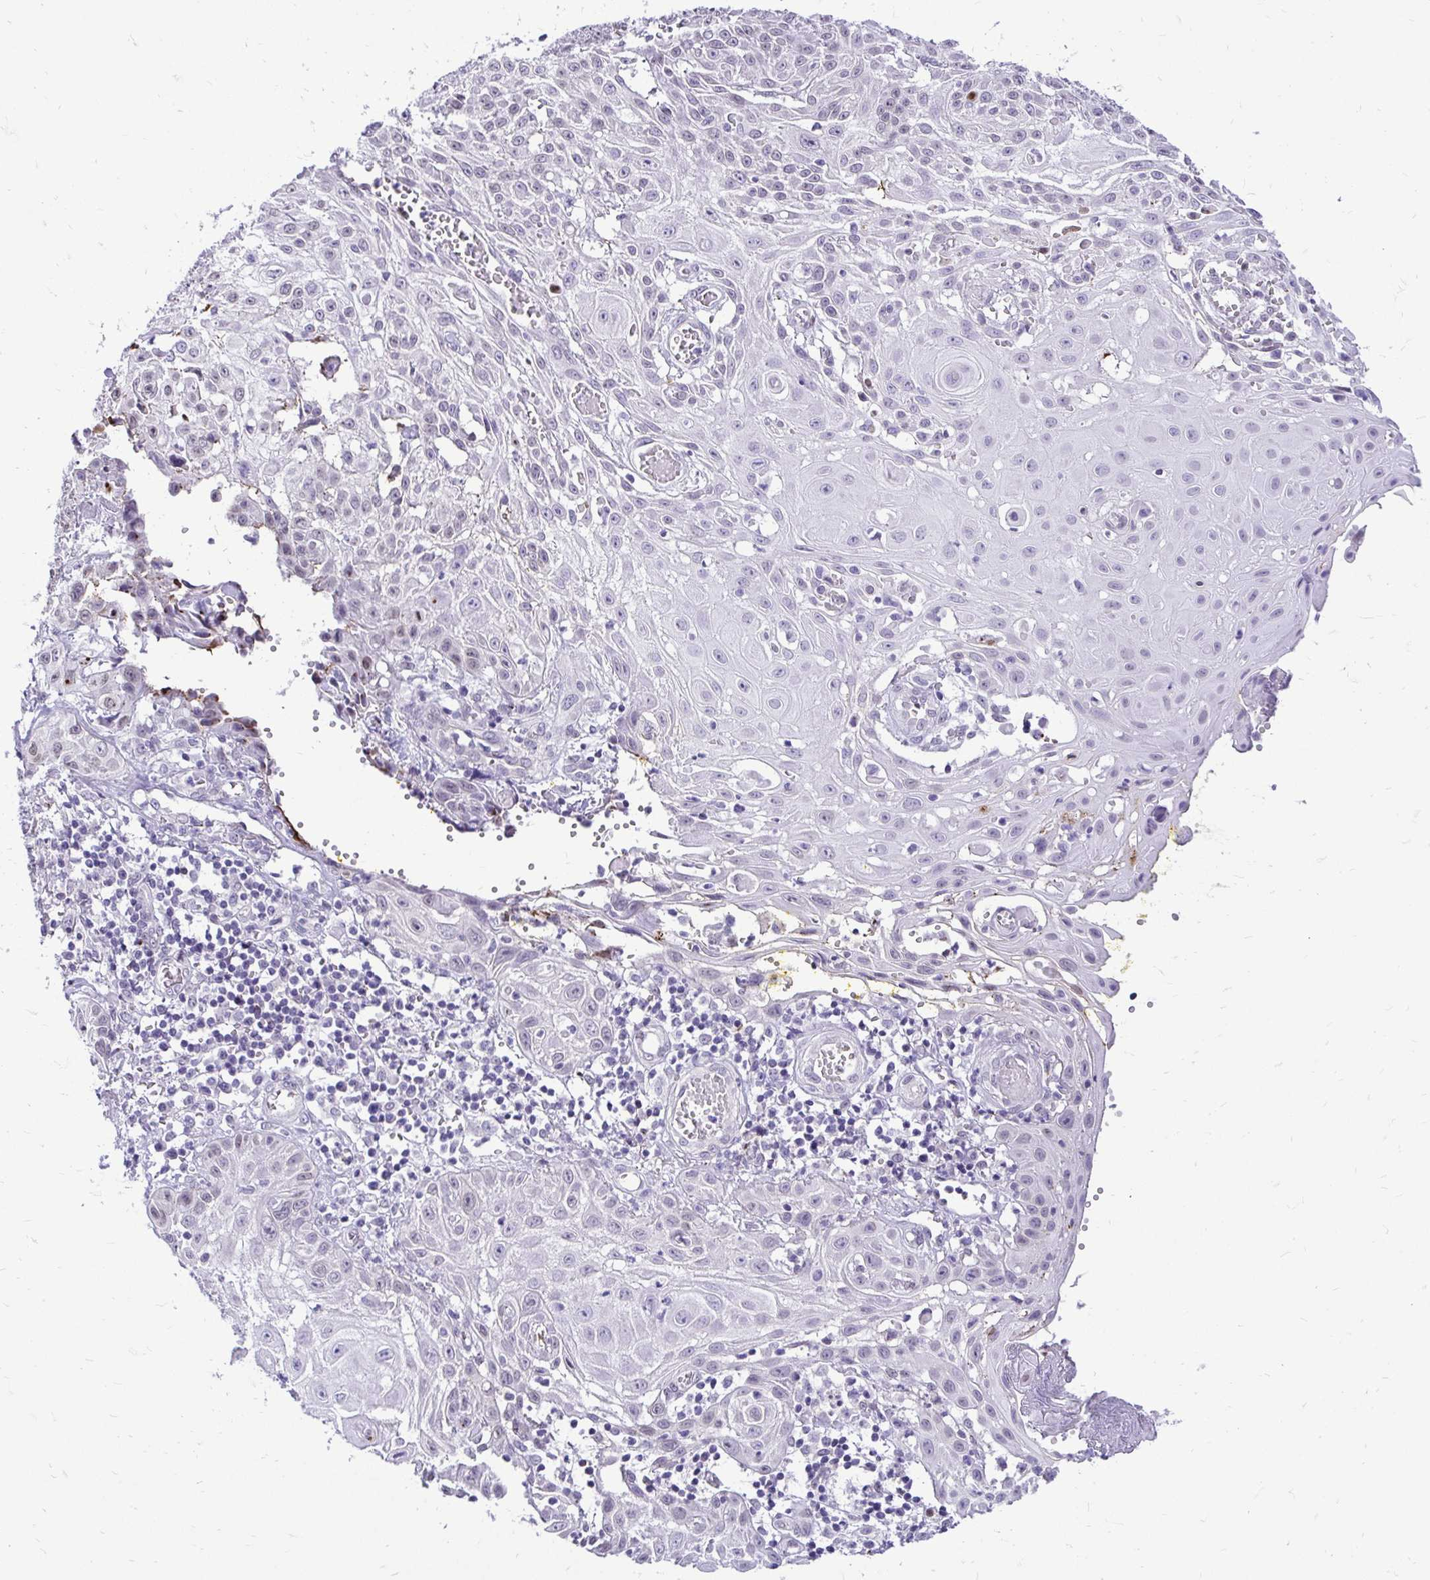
{"staining": {"intensity": "weak", "quantity": "25%-75%", "location": "nuclear"}, "tissue": "skin cancer", "cell_type": "Tumor cells", "image_type": "cancer", "snomed": [{"axis": "morphology", "description": "Squamous cell carcinoma, NOS"}, {"axis": "topography", "description": "Skin"}, {"axis": "topography", "description": "Vulva"}], "caption": "Skin cancer stained for a protein displays weak nuclear positivity in tumor cells.", "gene": "BANF1", "patient": {"sex": "female", "age": 71}}